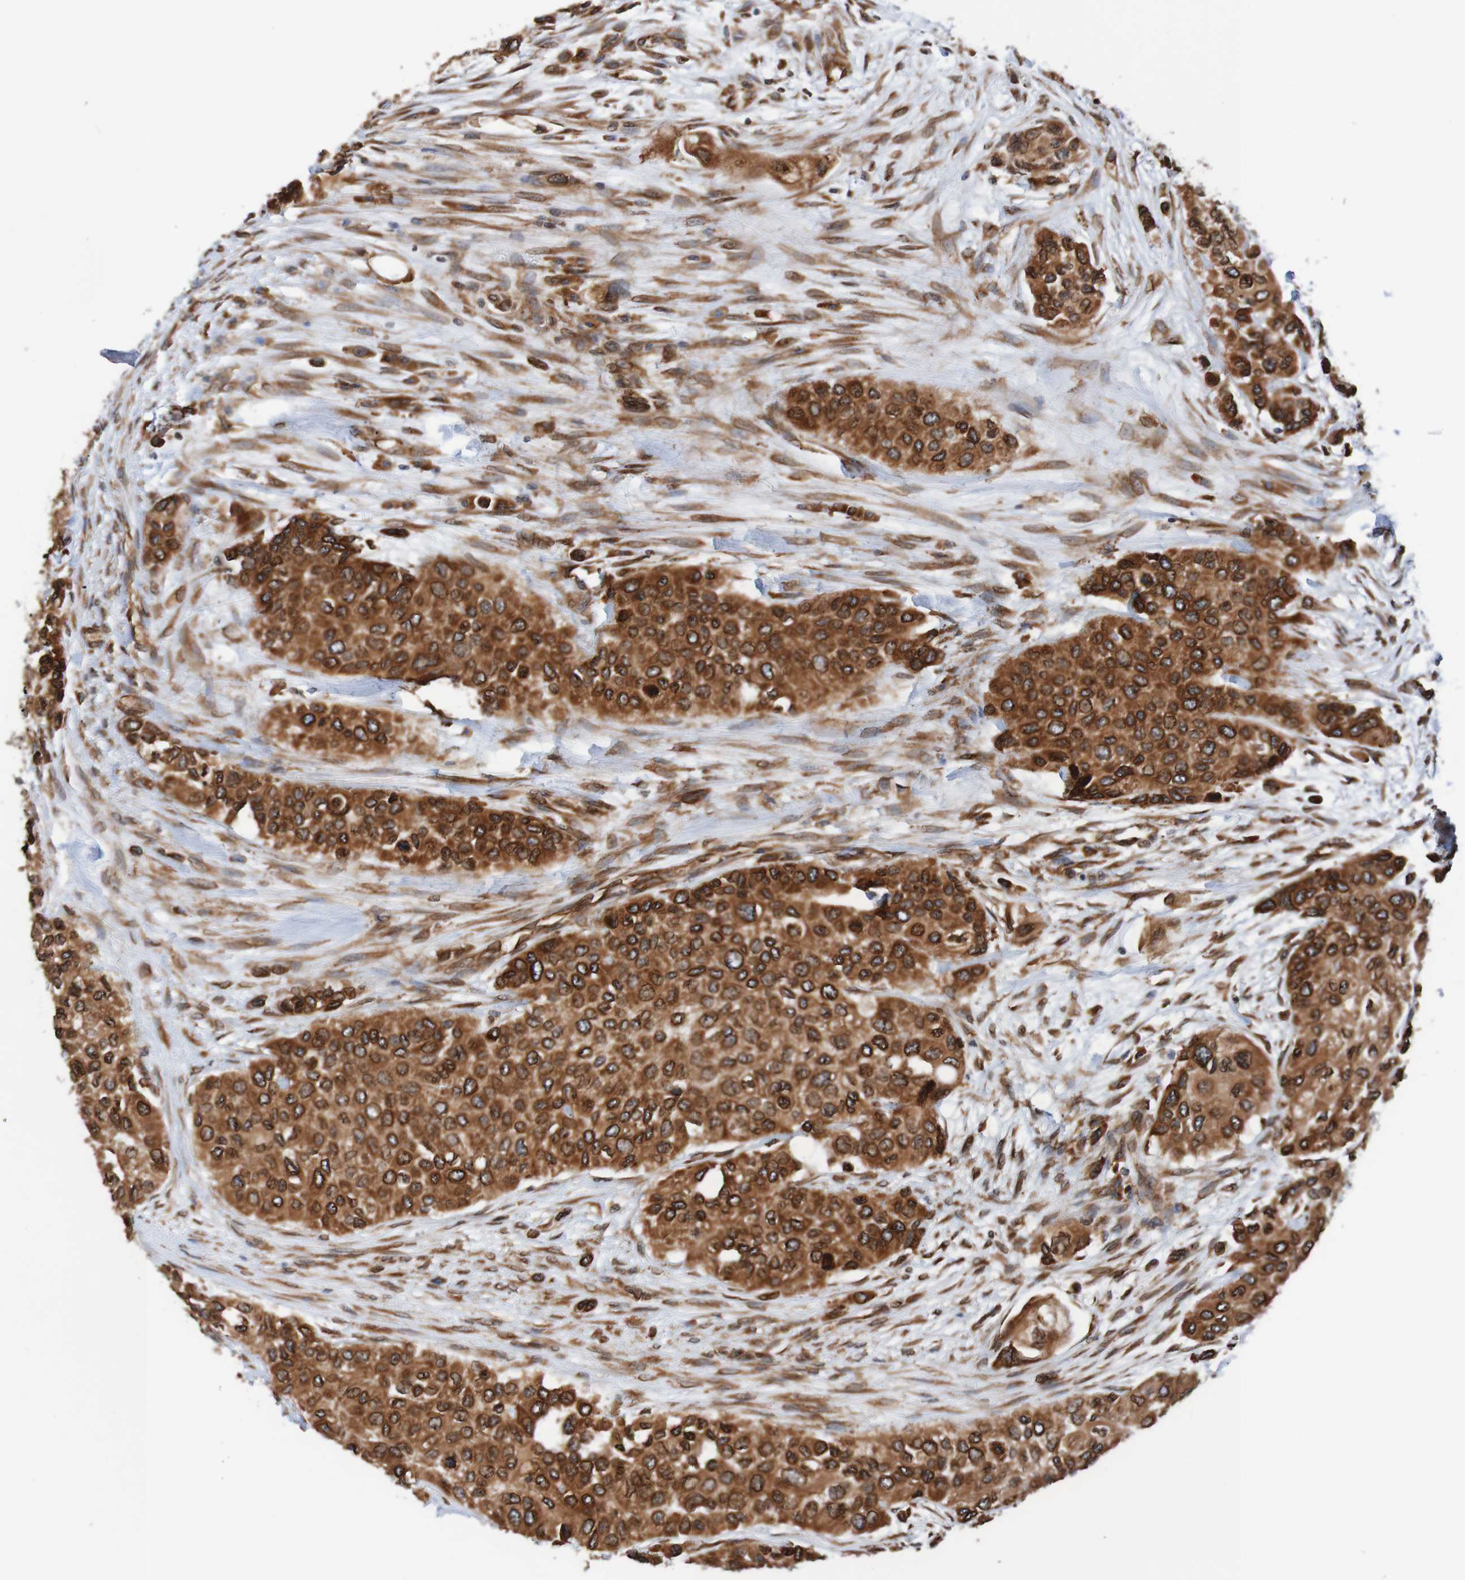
{"staining": {"intensity": "strong", "quantity": ">75%", "location": "cytoplasmic/membranous,nuclear"}, "tissue": "urothelial cancer", "cell_type": "Tumor cells", "image_type": "cancer", "snomed": [{"axis": "morphology", "description": "Urothelial carcinoma, High grade"}, {"axis": "topography", "description": "Urinary bladder"}], "caption": "Immunohistochemical staining of urothelial cancer displays high levels of strong cytoplasmic/membranous and nuclear protein positivity in about >75% of tumor cells. (Stains: DAB (3,3'-diaminobenzidine) in brown, nuclei in blue, Microscopy: brightfield microscopy at high magnification).", "gene": "TMEM109", "patient": {"sex": "female", "age": 56}}